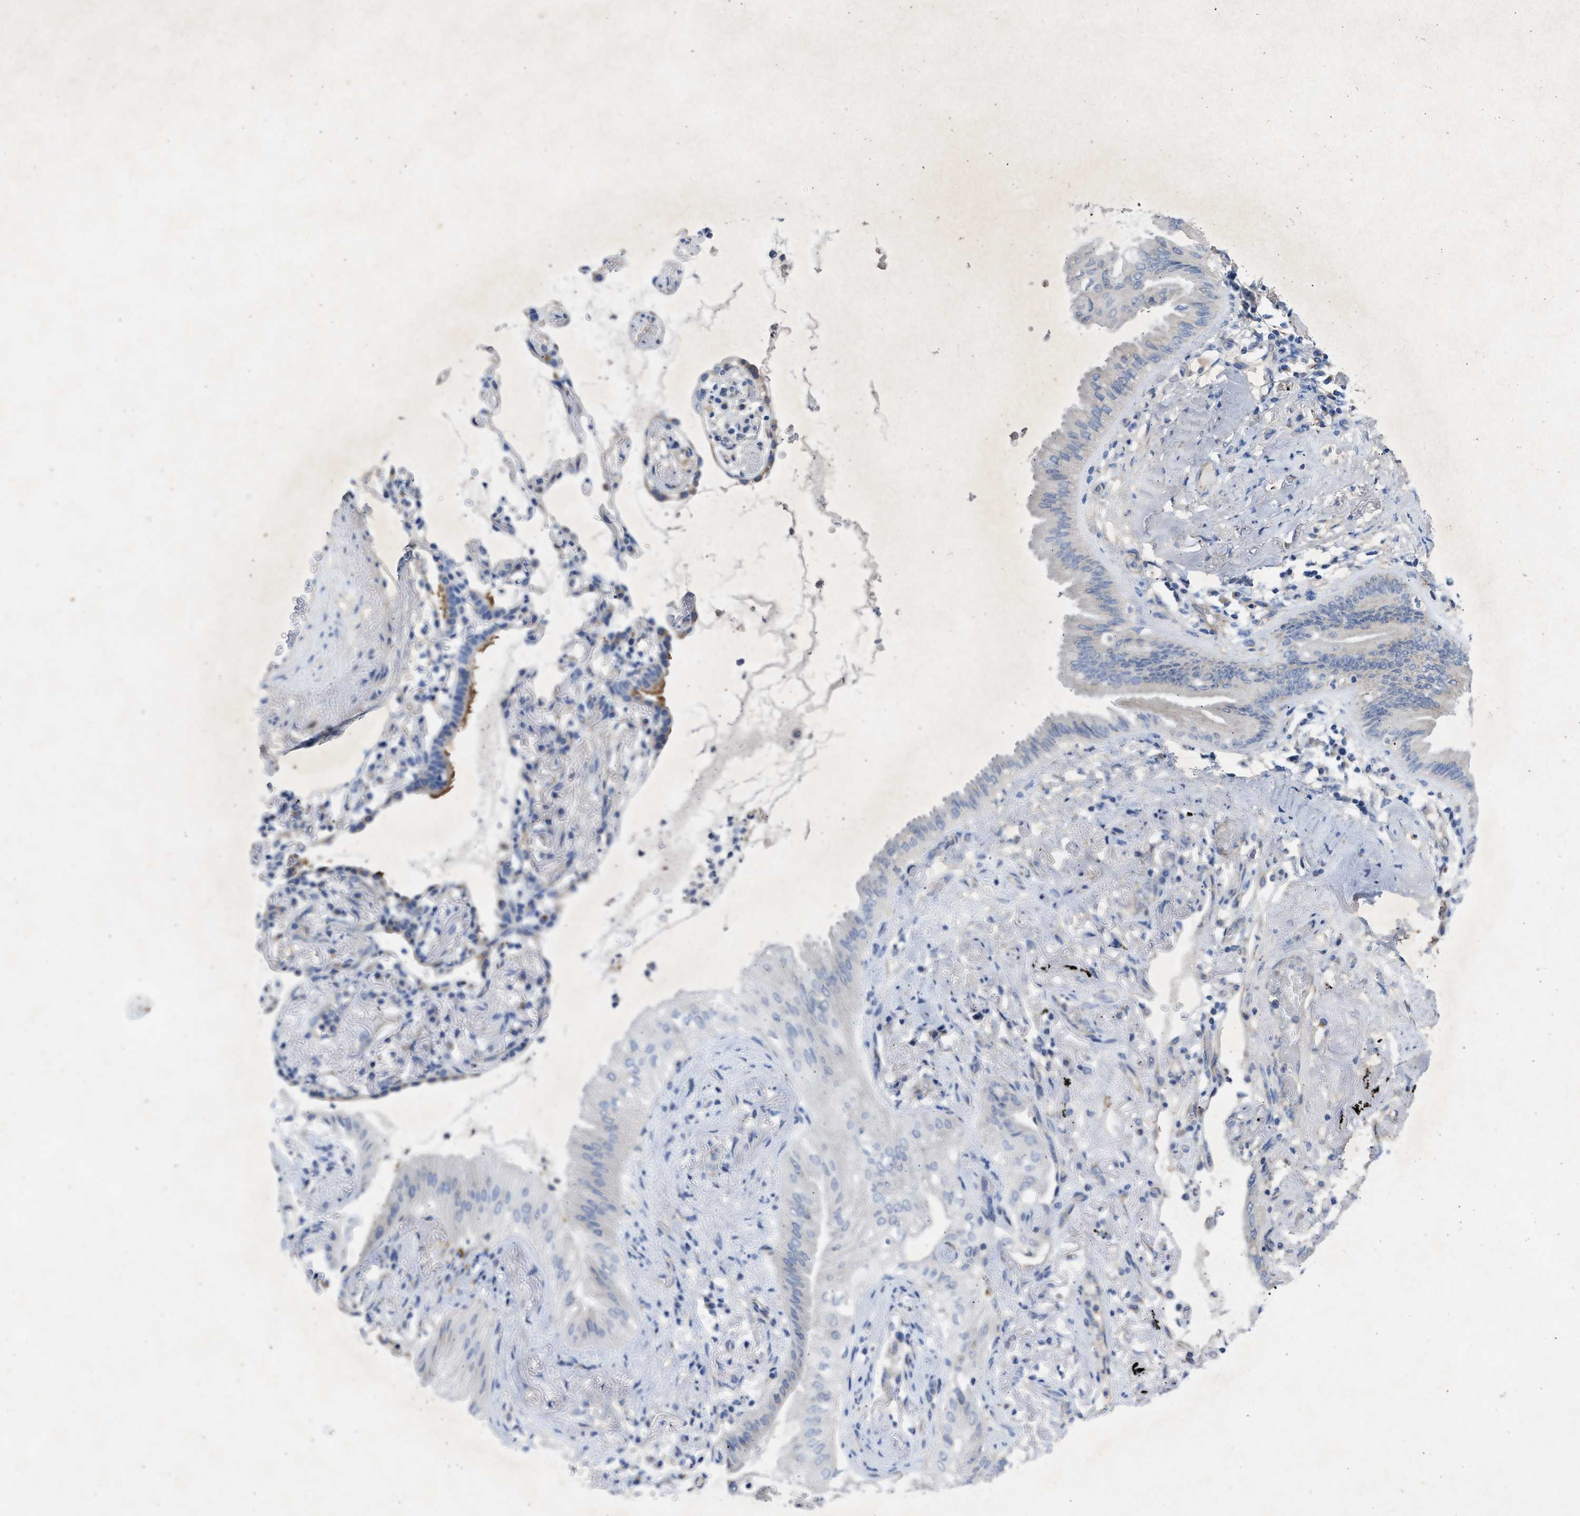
{"staining": {"intensity": "negative", "quantity": "none", "location": "none"}, "tissue": "lung cancer", "cell_type": "Tumor cells", "image_type": "cancer", "snomed": [{"axis": "morphology", "description": "Normal tissue, NOS"}, {"axis": "morphology", "description": "Adenocarcinoma, NOS"}, {"axis": "topography", "description": "Bronchus"}, {"axis": "topography", "description": "Lung"}], "caption": "This is an IHC histopathology image of human lung adenocarcinoma. There is no expression in tumor cells.", "gene": "IPO8", "patient": {"sex": "female", "age": 70}}